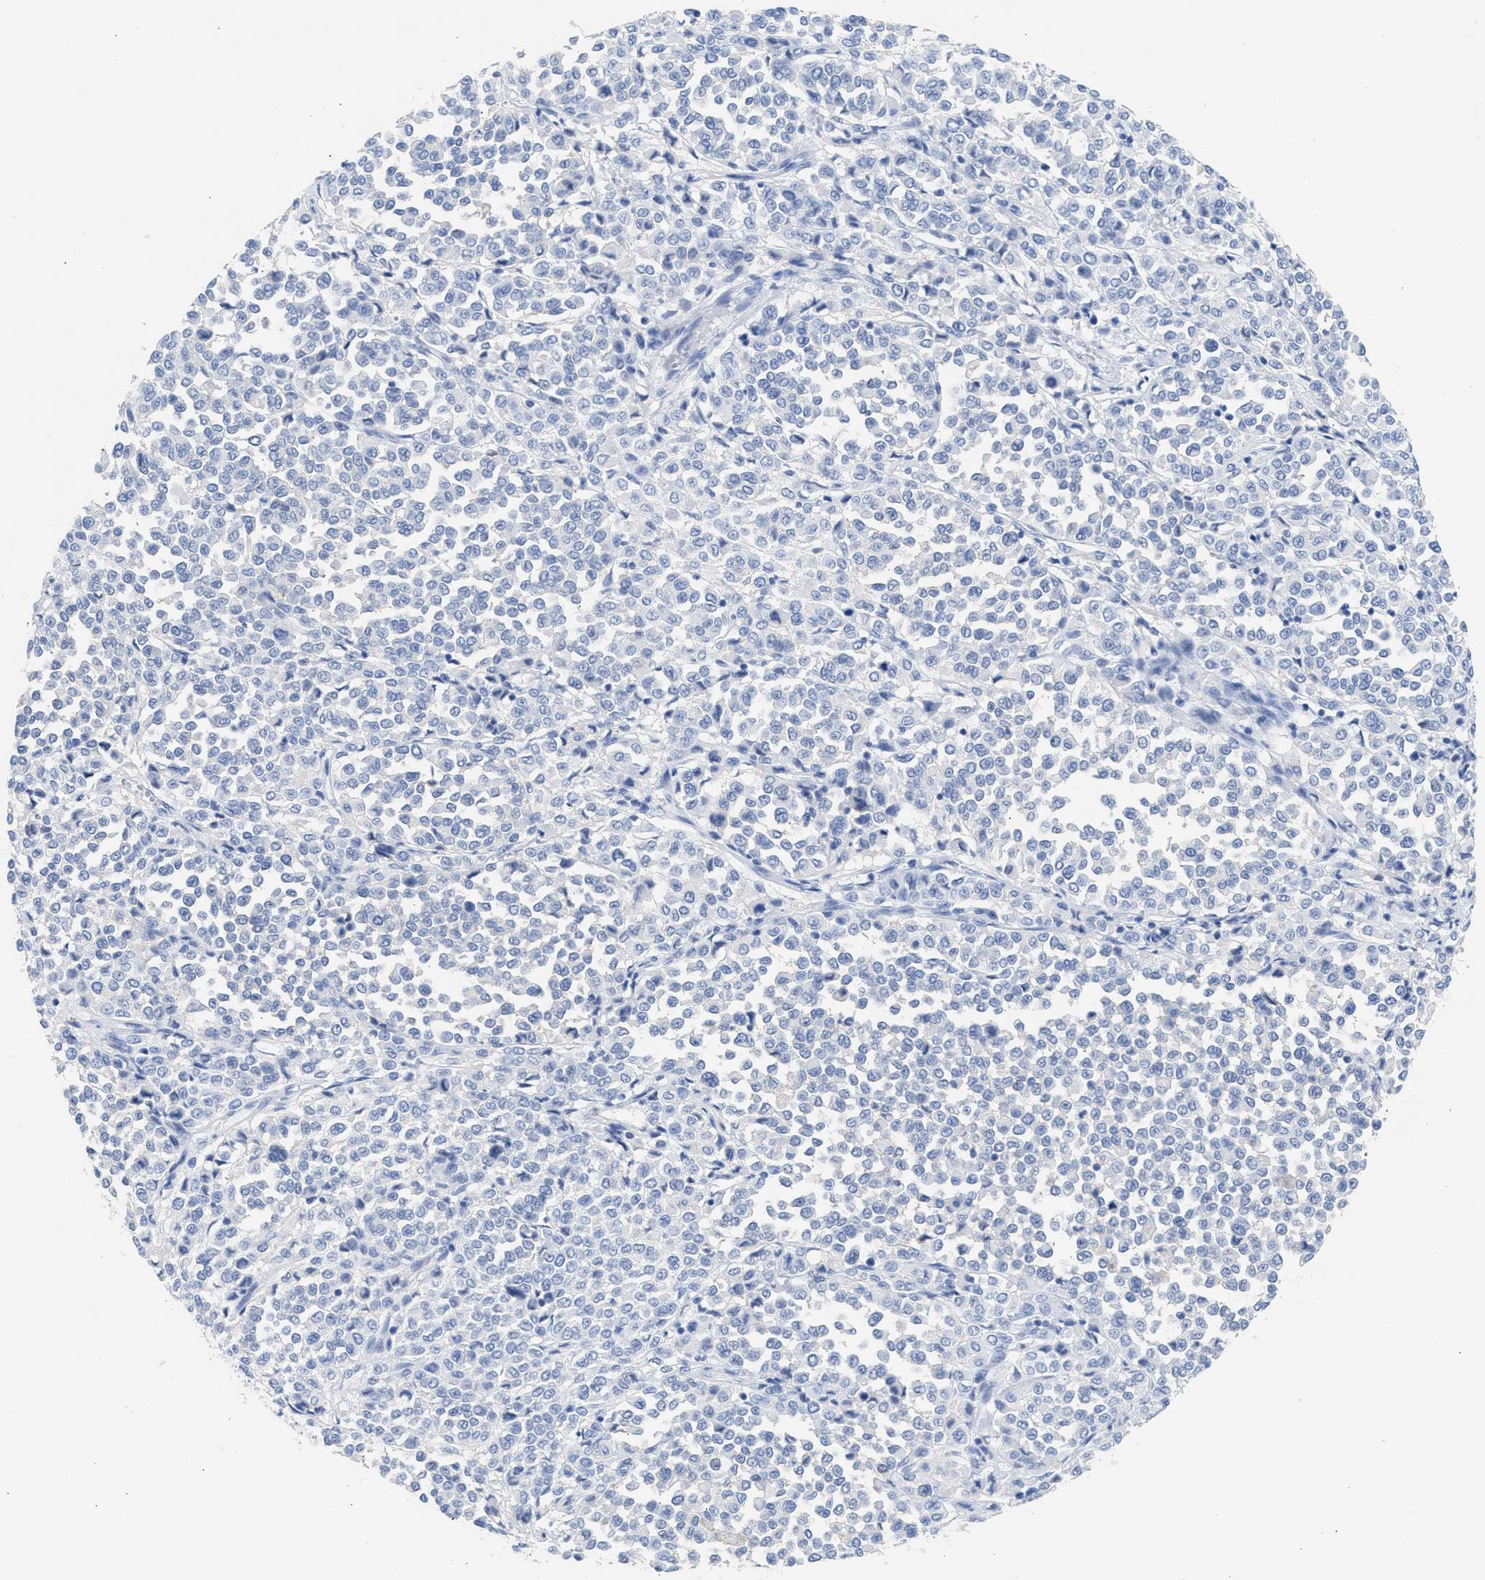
{"staining": {"intensity": "negative", "quantity": "none", "location": "none"}, "tissue": "melanoma", "cell_type": "Tumor cells", "image_type": "cancer", "snomed": [{"axis": "morphology", "description": "Malignant melanoma, Metastatic site"}, {"axis": "topography", "description": "Pancreas"}], "caption": "IHC photomicrograph of human malignant melanoma (metastatic site) stained for a protein (brown), which reveals no positivity in tumor cells. (Brightfield microscopy of DAB (3,3'-diaminobenzidine) immunohistochemistry at high magnification).", "gene": "NCAM1", "patient": {"sex": "female", "age": 30}}